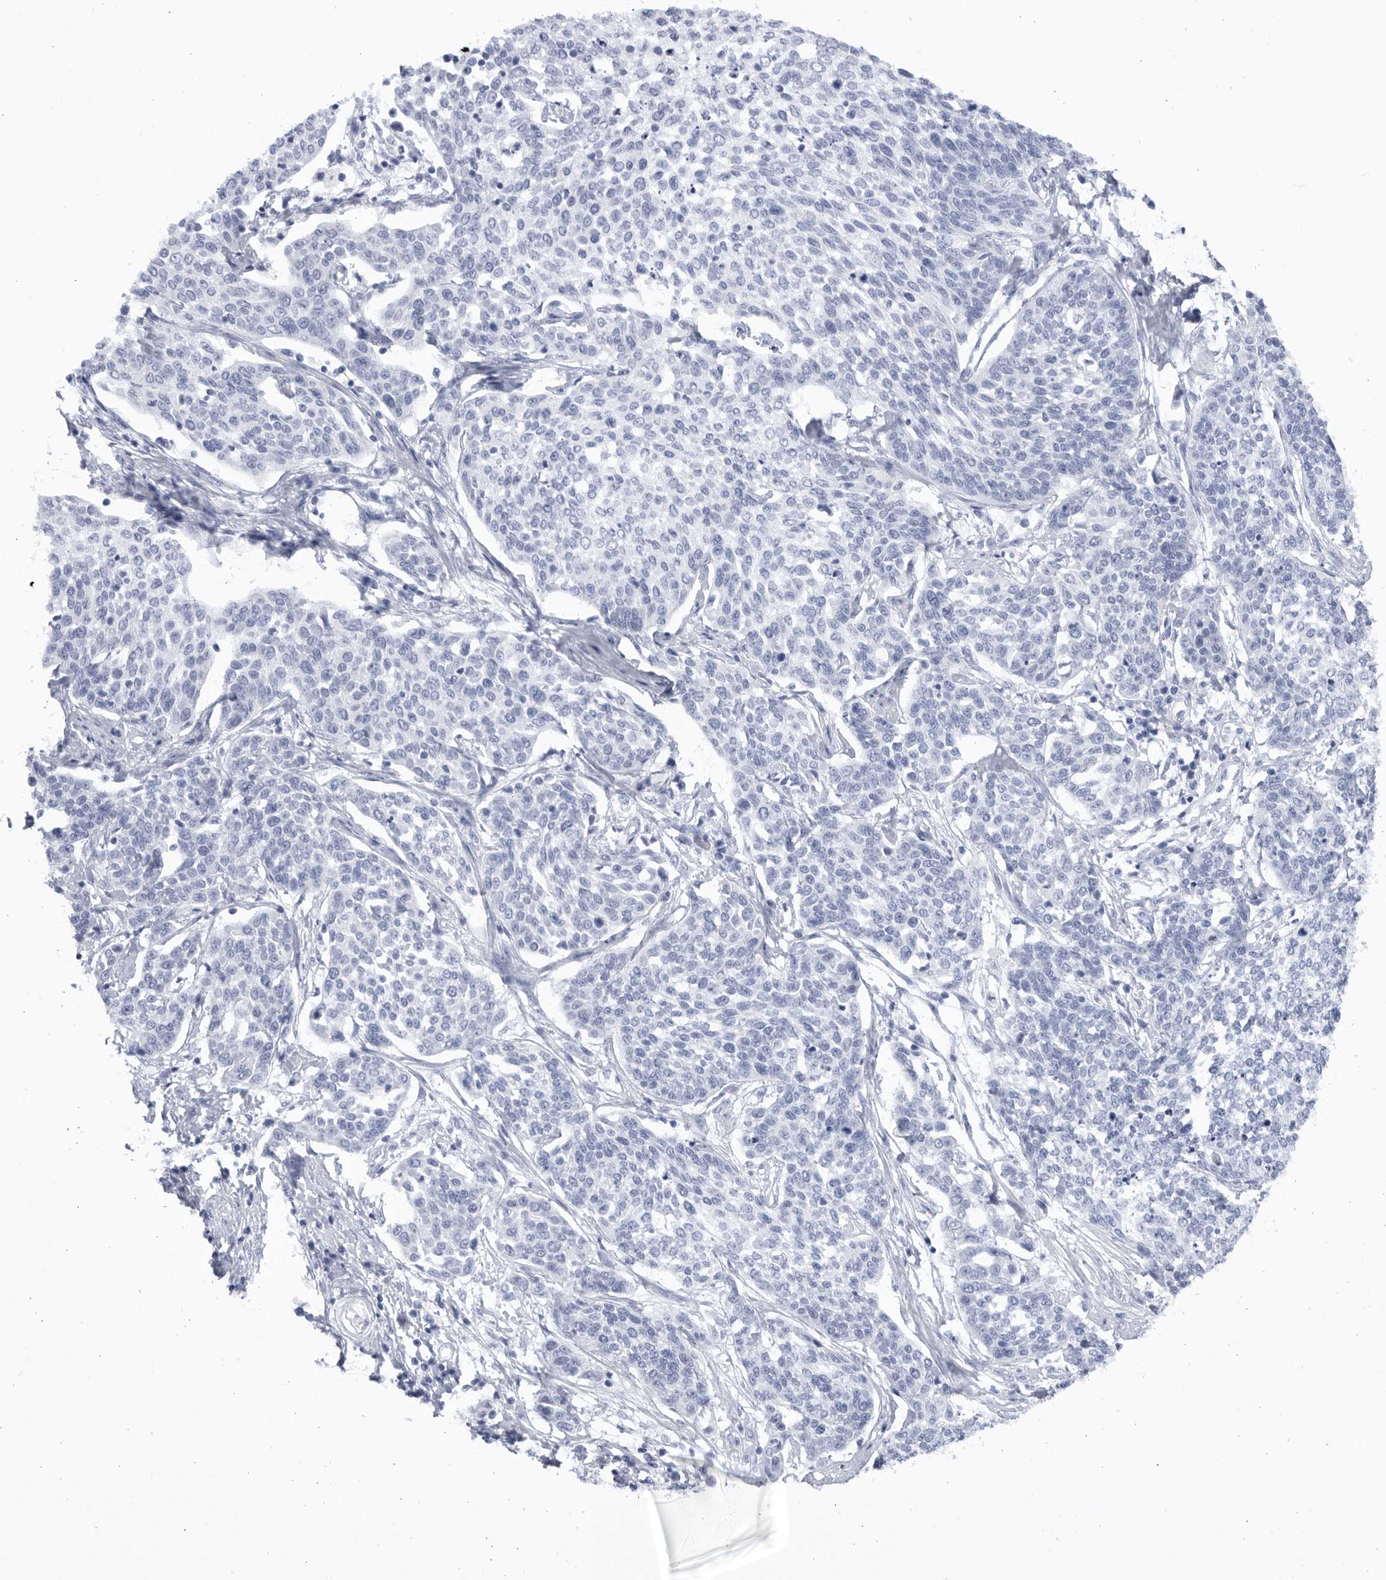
{"staining": {"intensity": "negative", "quantity": "none", "location": "none"}, "tissue": "cervical cancer", "cell_type": "Tumor cells", "image_type": "cancer", "snomed": [{"axis": "morphology", "description": "Squamous cell carcinoma, NOS"}, {"axis": "topography", "description": "Cervix"}], "caption": "Immunohistochemical staining of cervical cancer (squamous cell carcinoma) exhibits no significant positivity in tumor cells. The staining is performed using DAB brown chromogen with nuclei counter-stained in using hematoxylin.", "gene": "CCDC181", "patient": {"sex": "female", "age": 34}}